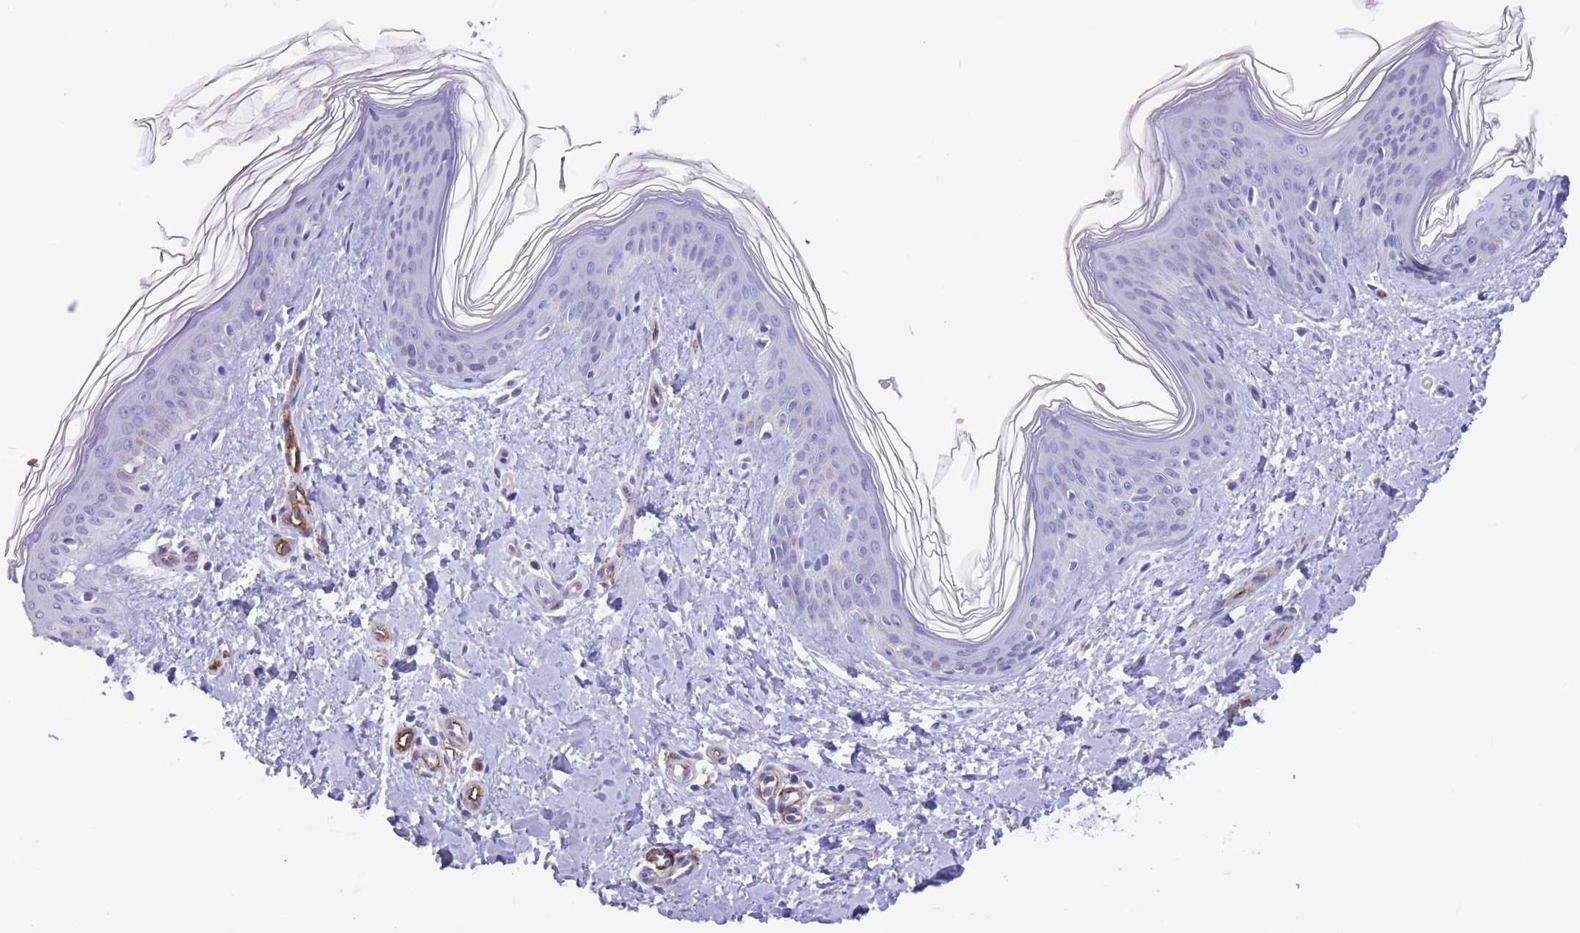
{"staining": {"intensity": "negative", "quantity": "none", "location": "none"}, "tissue": "skin", "cell_type": "Fibroblasts", "image_type": "normal", "snomed": [{"axis": "morphology", "description": "Normal tissue, NOS"}, {"axis": "topography", "description": "Skin"}], "caption": "This photomicrograph is of normal skin stained with immunohistochemistry to label a protein in brown with the nuclei are counter-stained blue. There is no staining in fibroblasts.", "gene": "DPYD", "patient": {"sex": "female", "age": 41}}